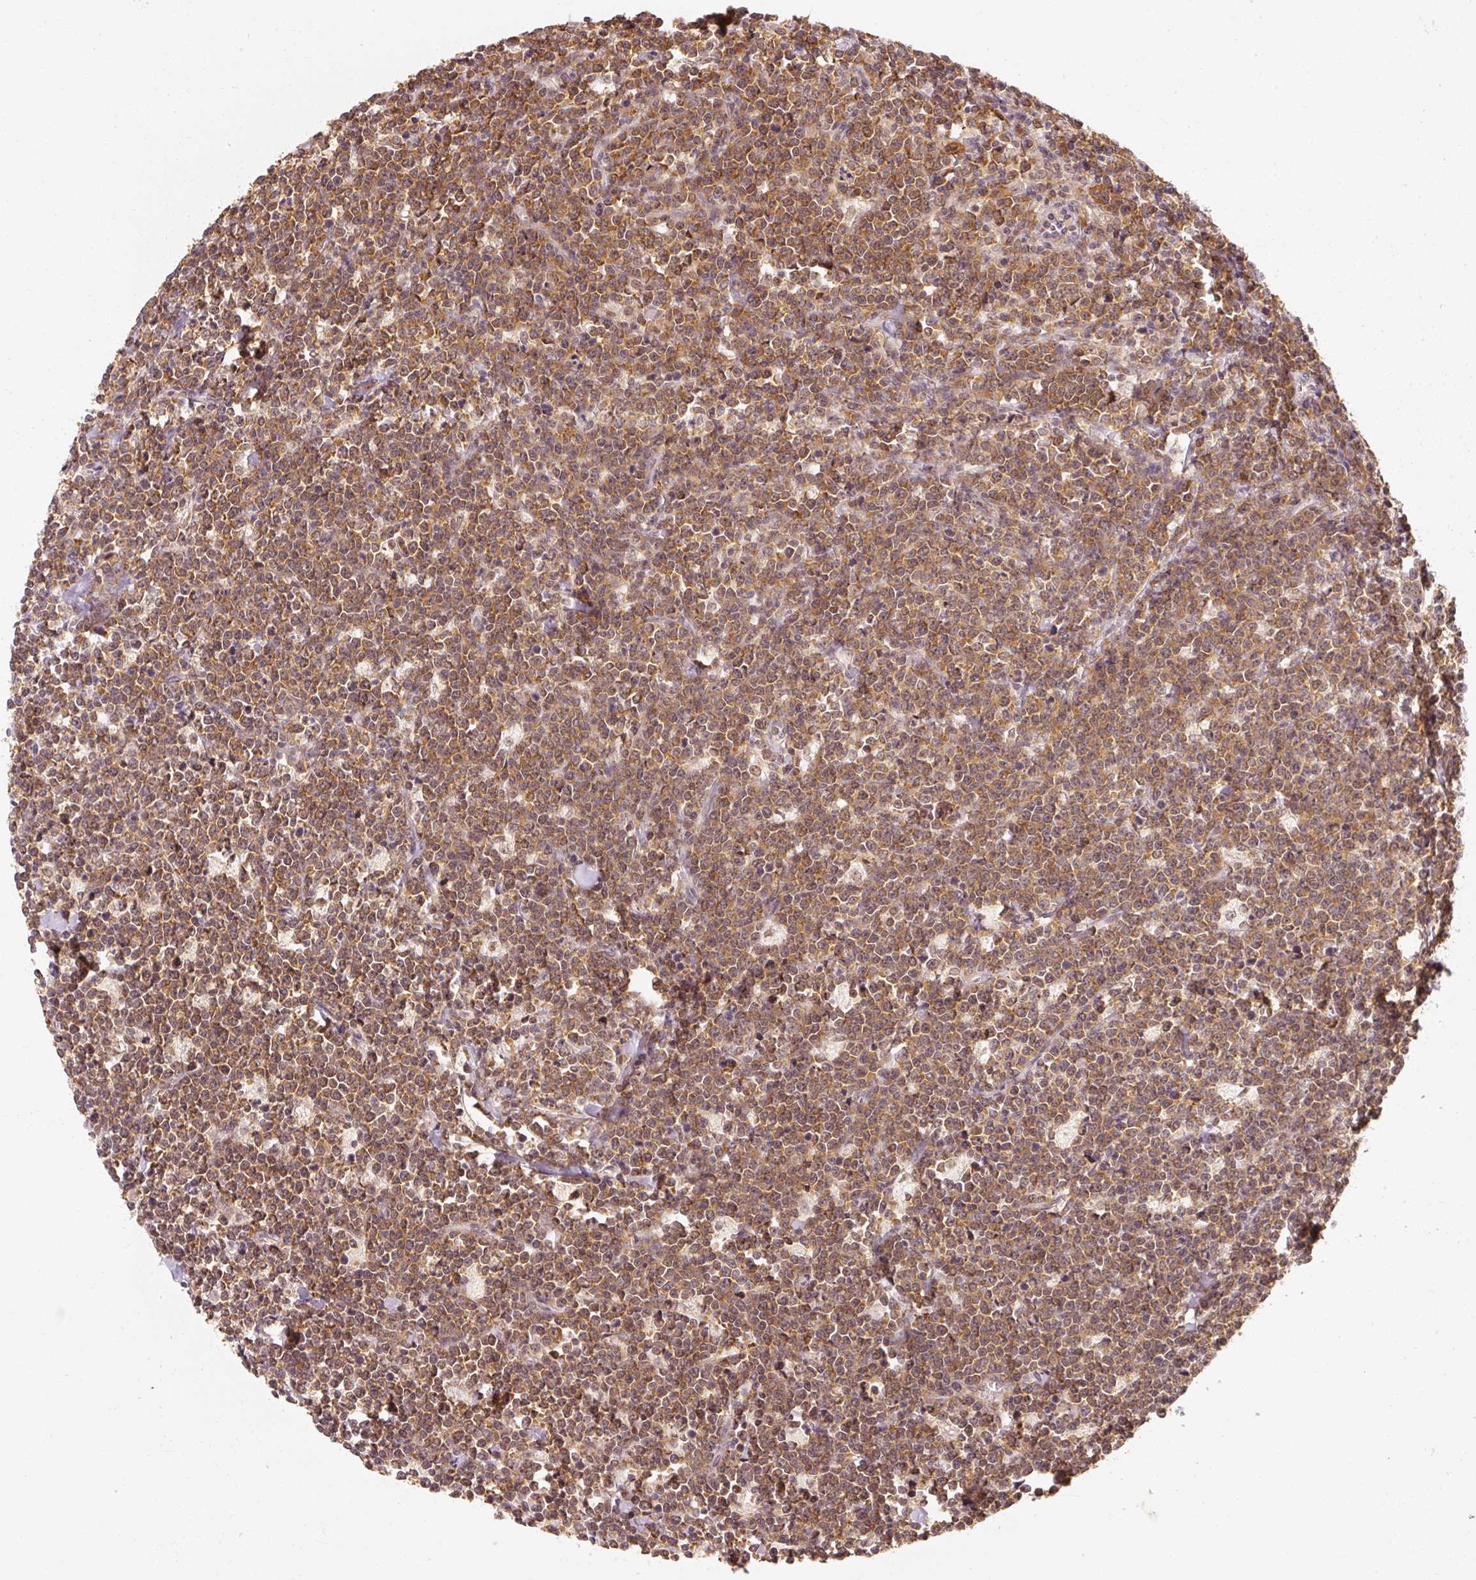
{"staining": {"intensity": "moderate", "quantity": ">75%", "location": "cytoplasmic/membranous"}, "tissue": "lymphoma", "cell_type": "Tumor cells", "image_type": "cancer", "snomed": [{"axis": "morphology", "description": "Malignant lymphoma, non-Hodgkin's type, High grade"}, {"axis": "topography", "description": "Small intestine"}], "caption": "Approximately >75% of tumor cells in human high-grade malignant lymphoma, non-Hodgkin's type demonstrate moderate cytoplasmic/membranous protein staining as visualized by brown immunohistochemical staining.", "gene": "EEF1A2", "patient": {"sex": "male", "age": 8}}